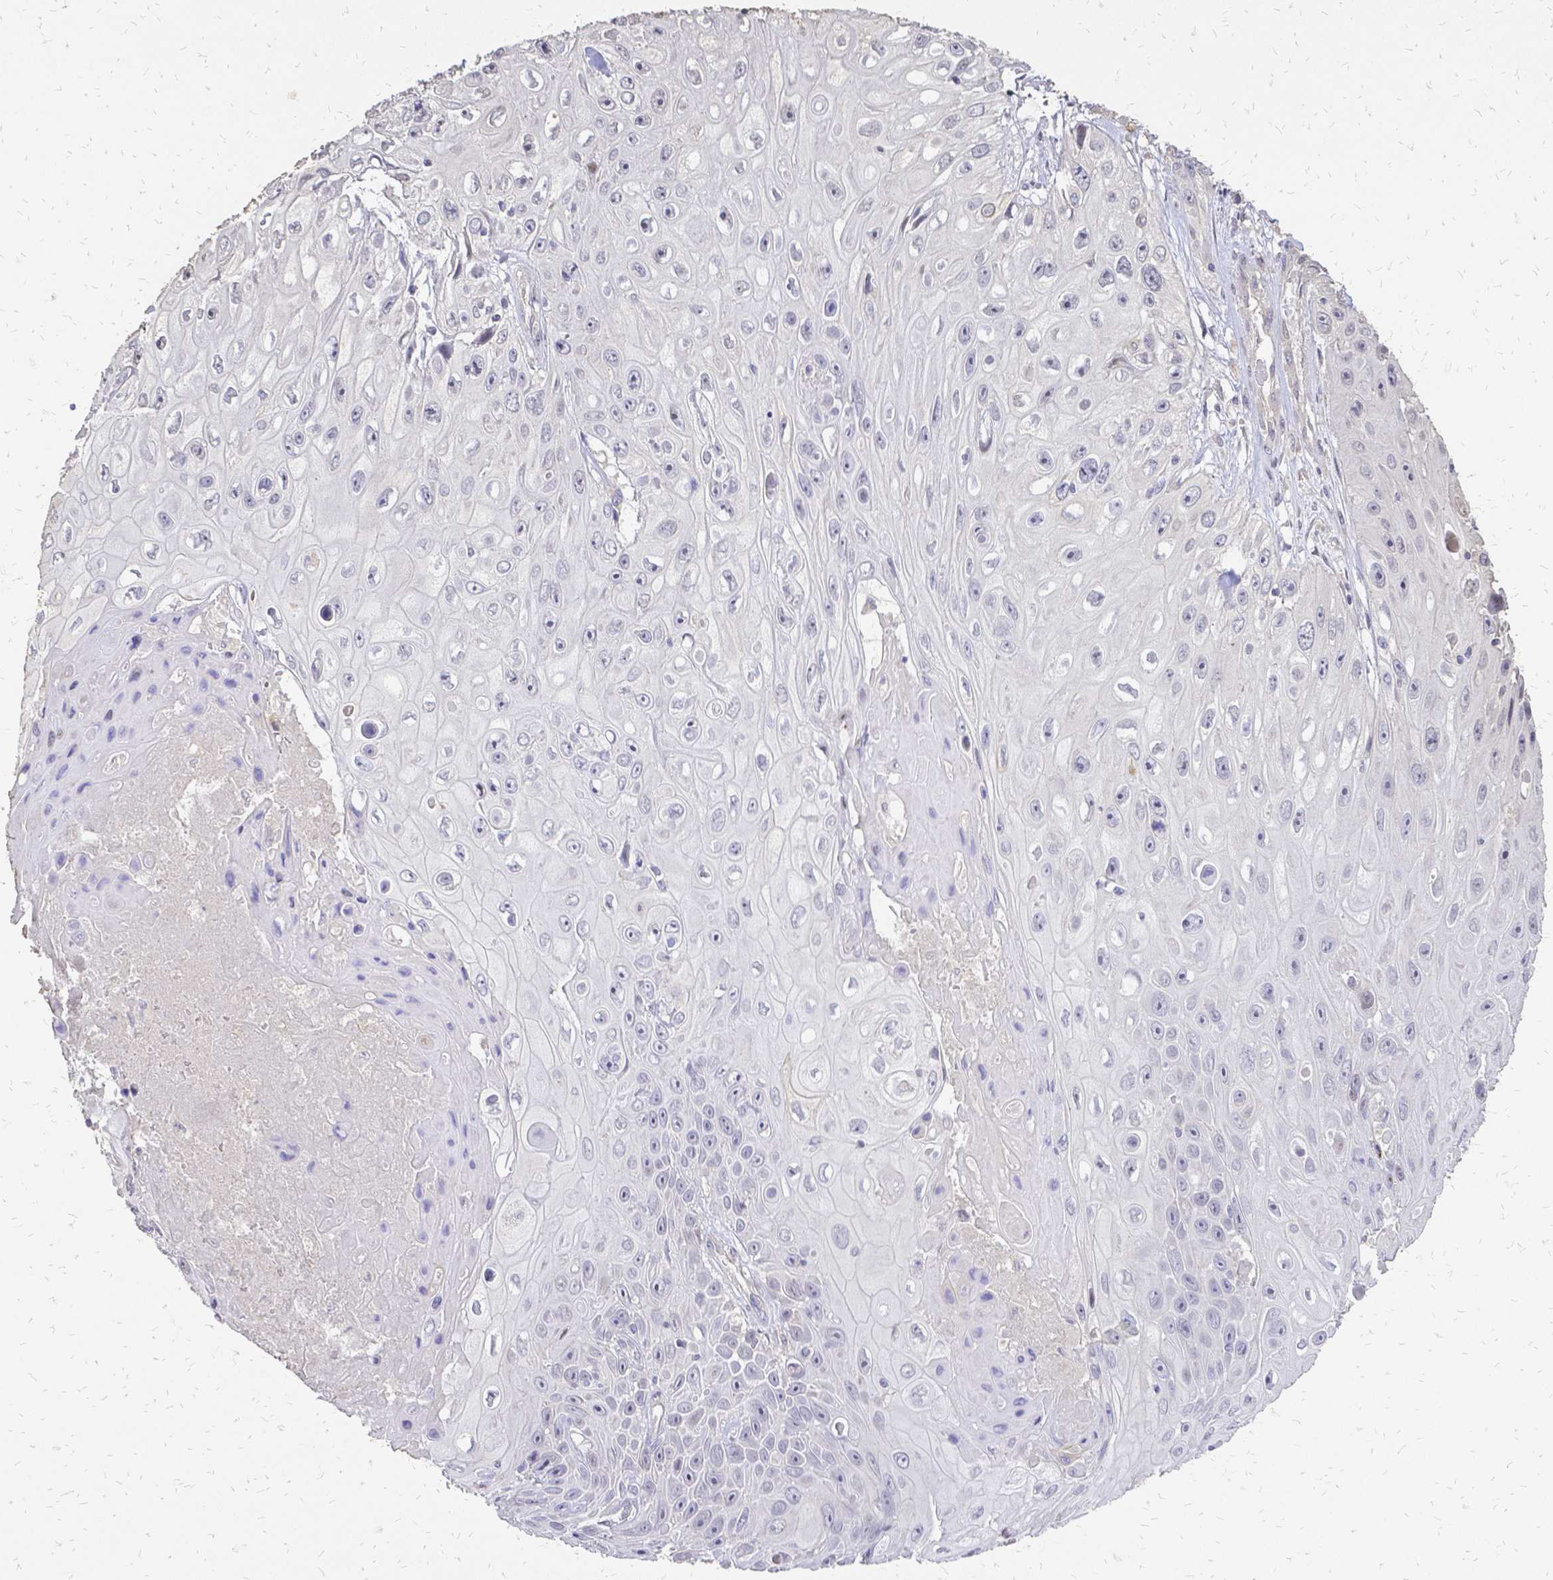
{"staining": {"intensity": "negative", "quantity": "none", "location": "none"}, "tissue": "skin cancer", "cell_type": "Tumor cells", "image_type": "cancer", "snomed": [{"axis": "morphology", "description": "Squamous cell carcinoma, NOS"}, {"axis": "topography", "description": "Skin"}], "caption": "High magnification brightfield microscopy of skin squamous cell carcinoma stained with DAB (3,3'-diaminobenzidine) (brown) and counterstained with hematoxylin (blue): tumor cells show no significant expression.", "gene": "CIB1", "patient": {"sex": "male", "age": 82}}